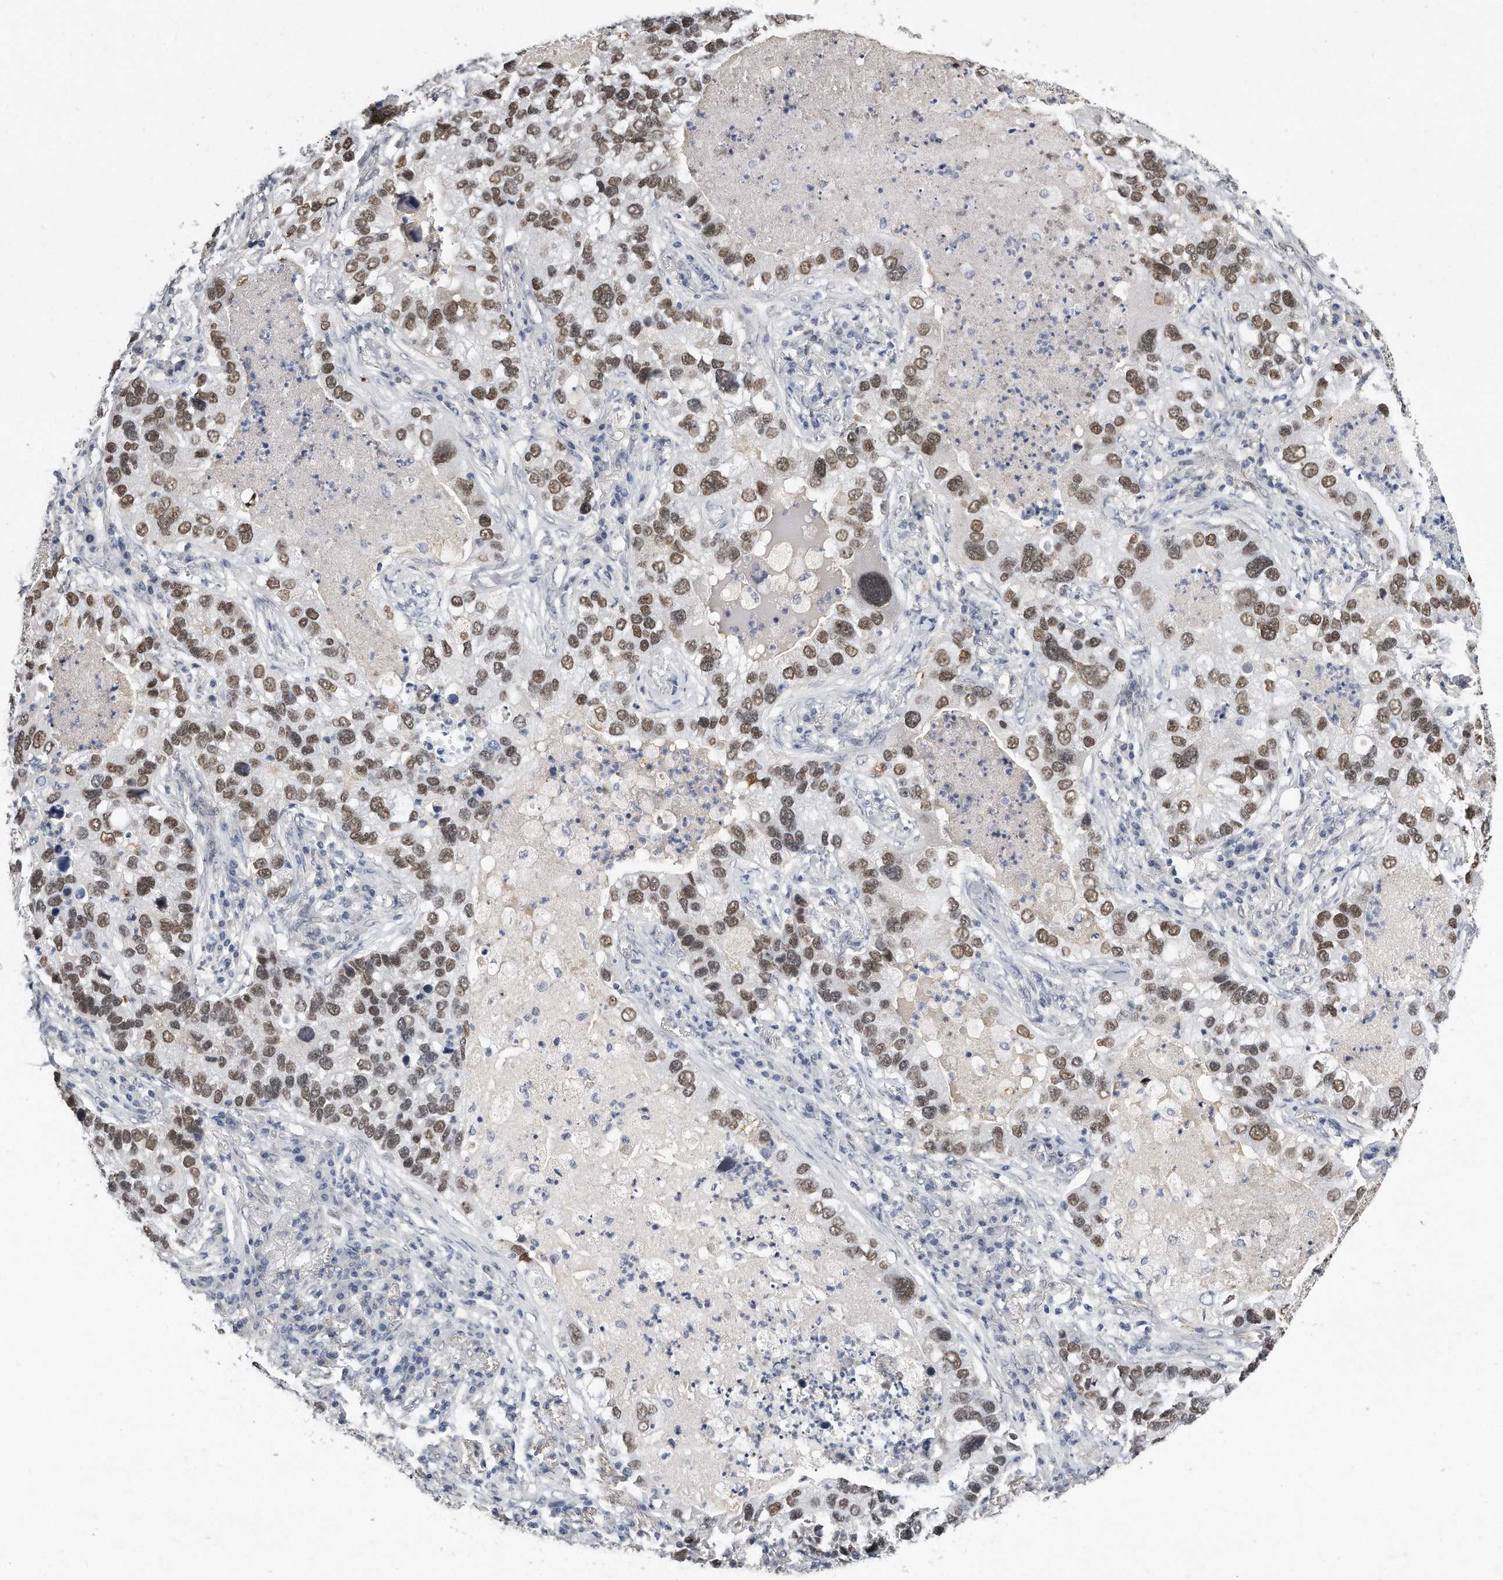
{"staining": {"intensity": "moderate", "quantity": ">75%", "location": "nuclear"}, "tissue": "lung cancer", "cell_type": "Tumor cells", "image_type": "cancer", "snomed": [{"axis": "morphology", "description": "Normal tissue, NOS"}, {"axis": "morphology", "description": "Adenocarcinoma, NOS"}, {"axis": "topography", "description": "Bronchus"}, {"axis": "topography", "description": "Lung"}], "caption": "Lung adenocarcinoma stained with a protein marker exhibits moderate staining in tumor cells.", "gene": "CTBP2", "patient": {"sex": "male", "age": 54}}